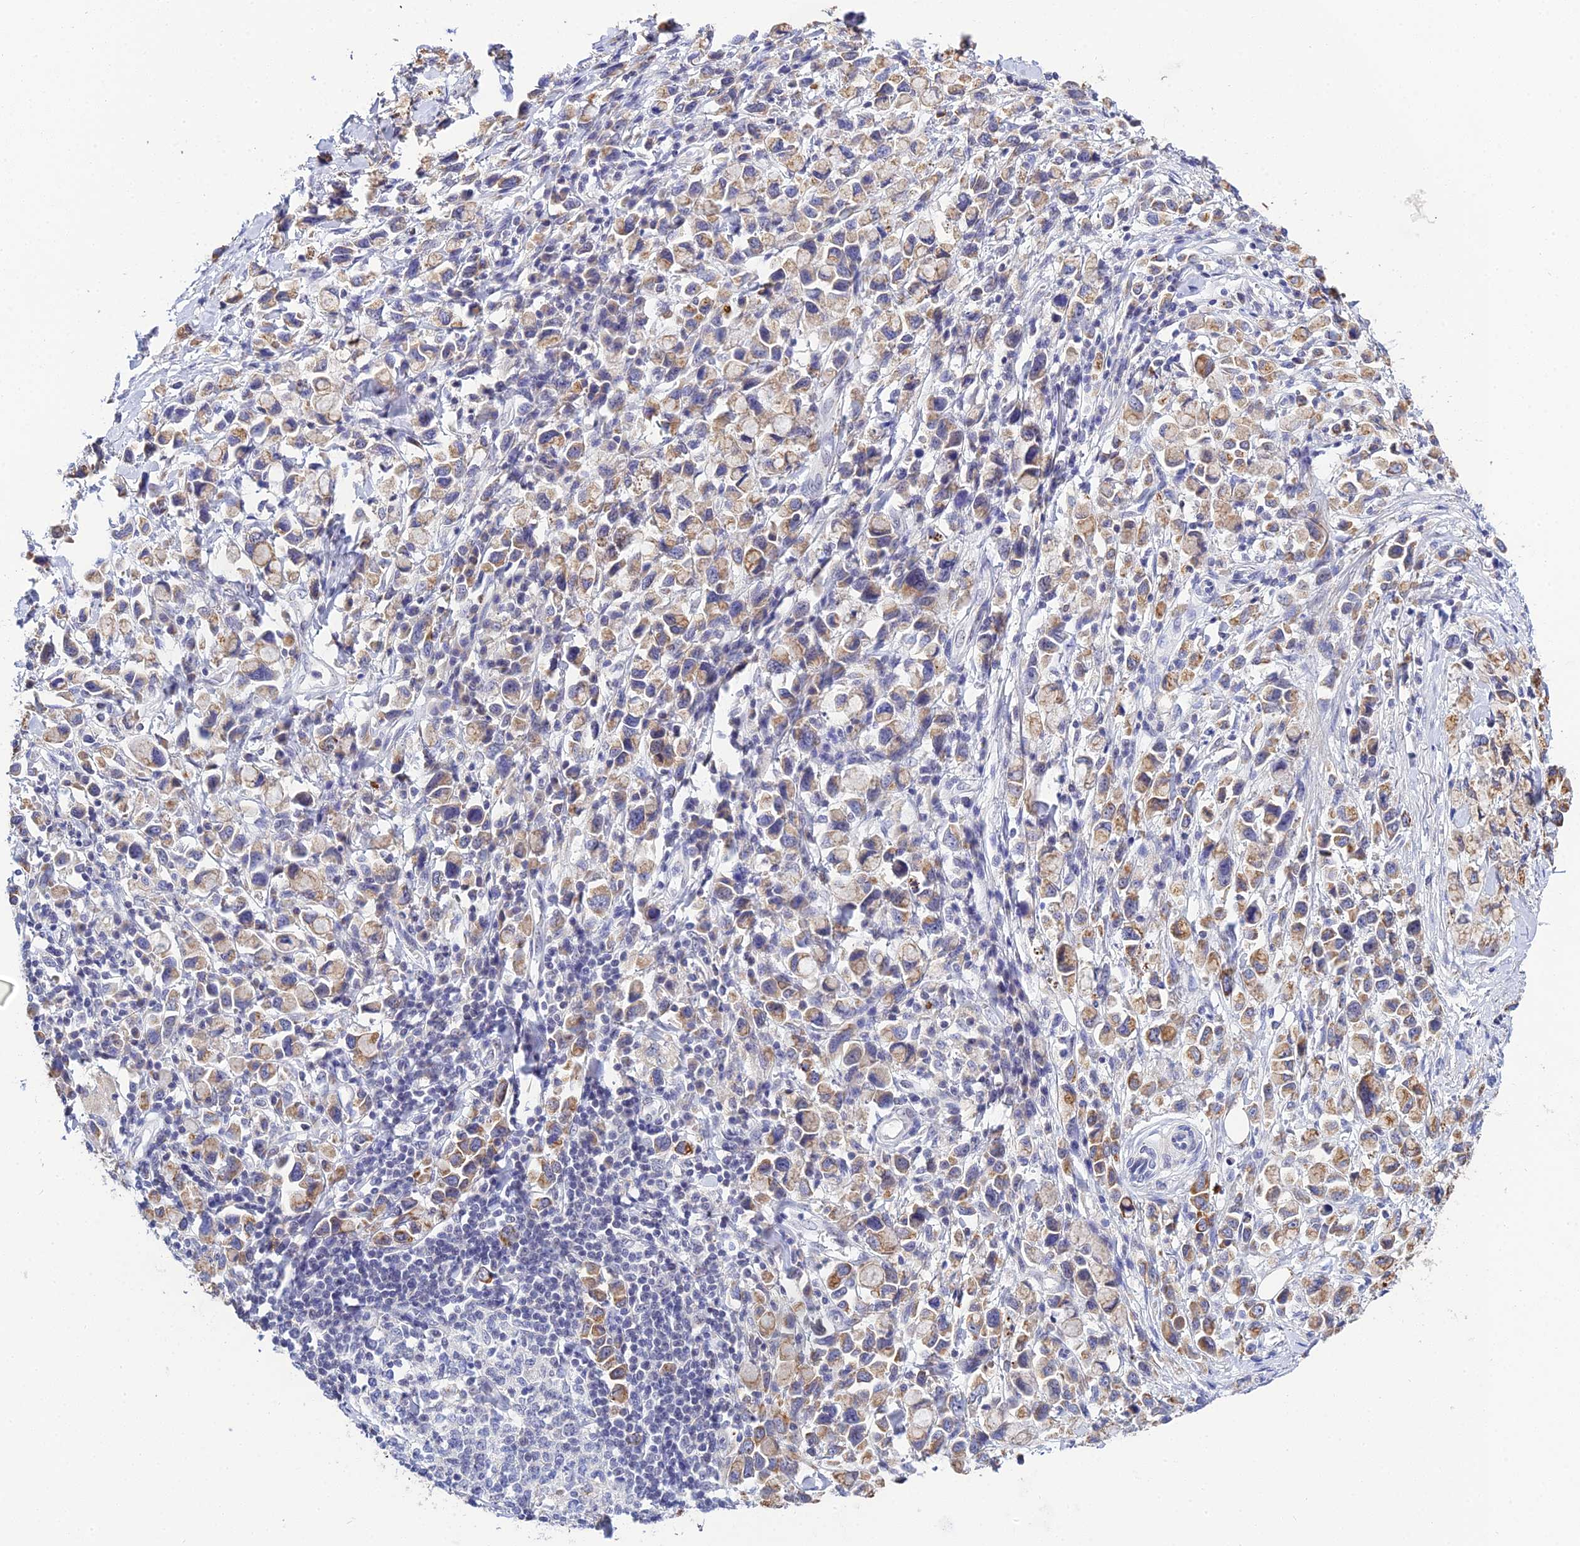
{"staining": {"intensity": "moderate", "quantity": ">75%", "location": "cytoplasmic/membranous"}, "tissue": "stomach cancer", "cell_type": "Tumor cells", "image_type": "cancer", "snomed": [{"axis": "morphology", "description": "Adenocarcinoma, NOS"}, {"axis": "topography", "description": "Stomach"}], "caption": "About >75% of tumor cells in stomach cancer reveal moderate cytoplasmic/membranous protein staining as visualized by brown immunohistochemical staining.", "gene": "ZXDA", "patient": {"sex": "female", "age": 81}}